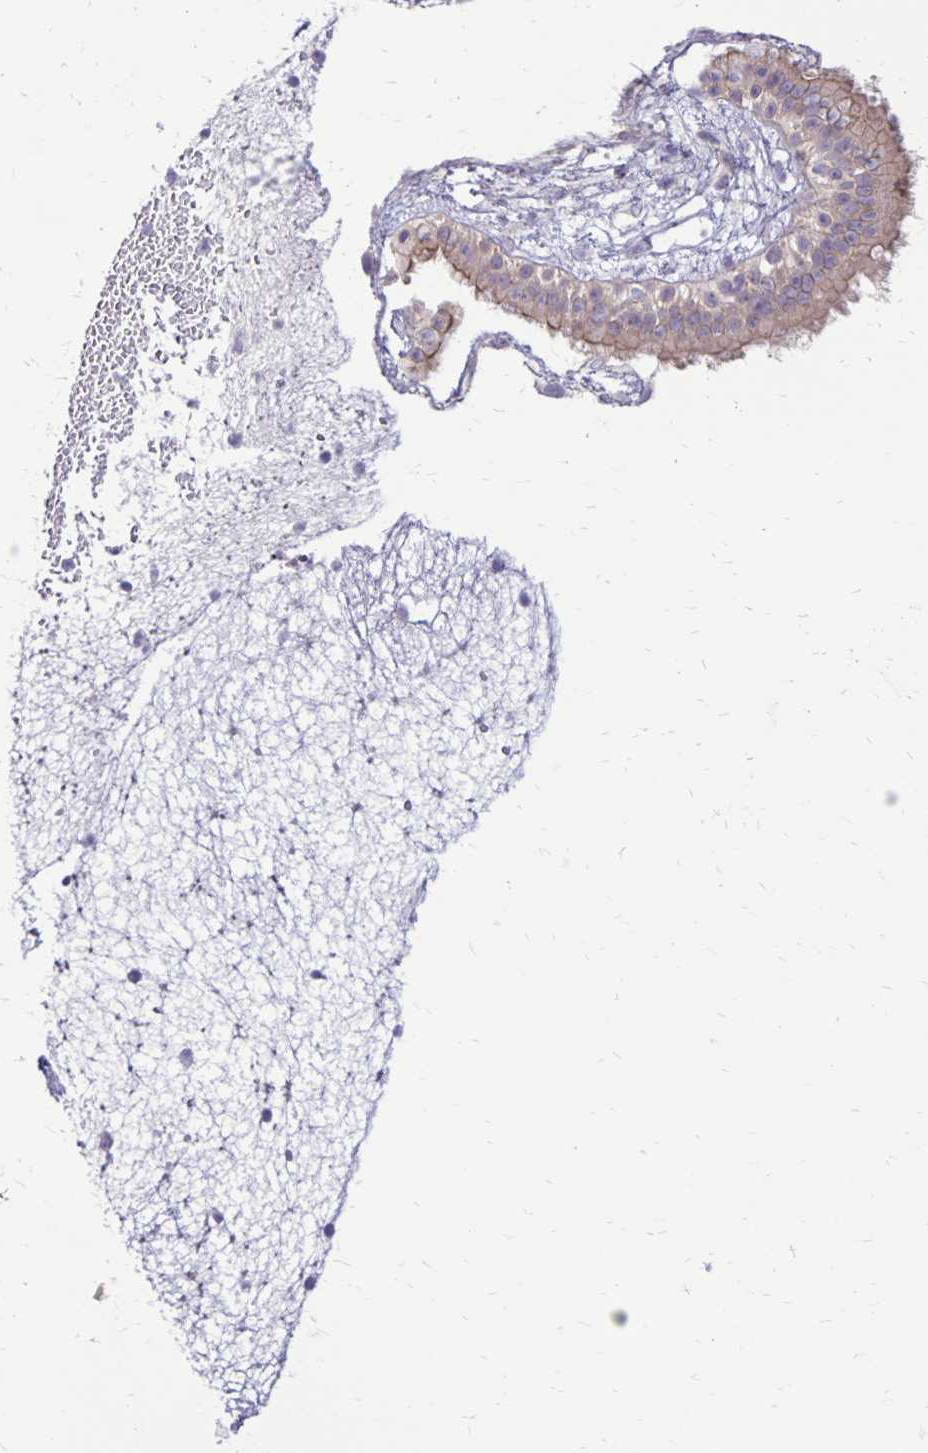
{"staining": {"intensity": "weak", "quantity": "25%-75%", "location": "cytoplasmic/membranous"}, "tissue": "nasopharynx", "cell_type": "Respiratory epithelial cells", "image_type": "normal", "snomed": [{"axis": "morphology", "description": "Normal tissue, NOS"}, {"axis": "topography", "description": "Nasopharynx"}], "caption": "High-magnification brightfield microscopy of benign nasopharynx stained with DAB (3,3'-diaminobenzidine) (brown) and counterstained with hematoxylin (blue). respiratory epithelial cells exhibit weak cytoplasmic/membranous staining is identified in approximately25%-75% of cells. (DAB (3,3'-diaminobenzidine) = brown stain, brightfield microscopy at high magnification).", "gene": "KATNBL1", "patient": {"sex": "male", "age": 24}}